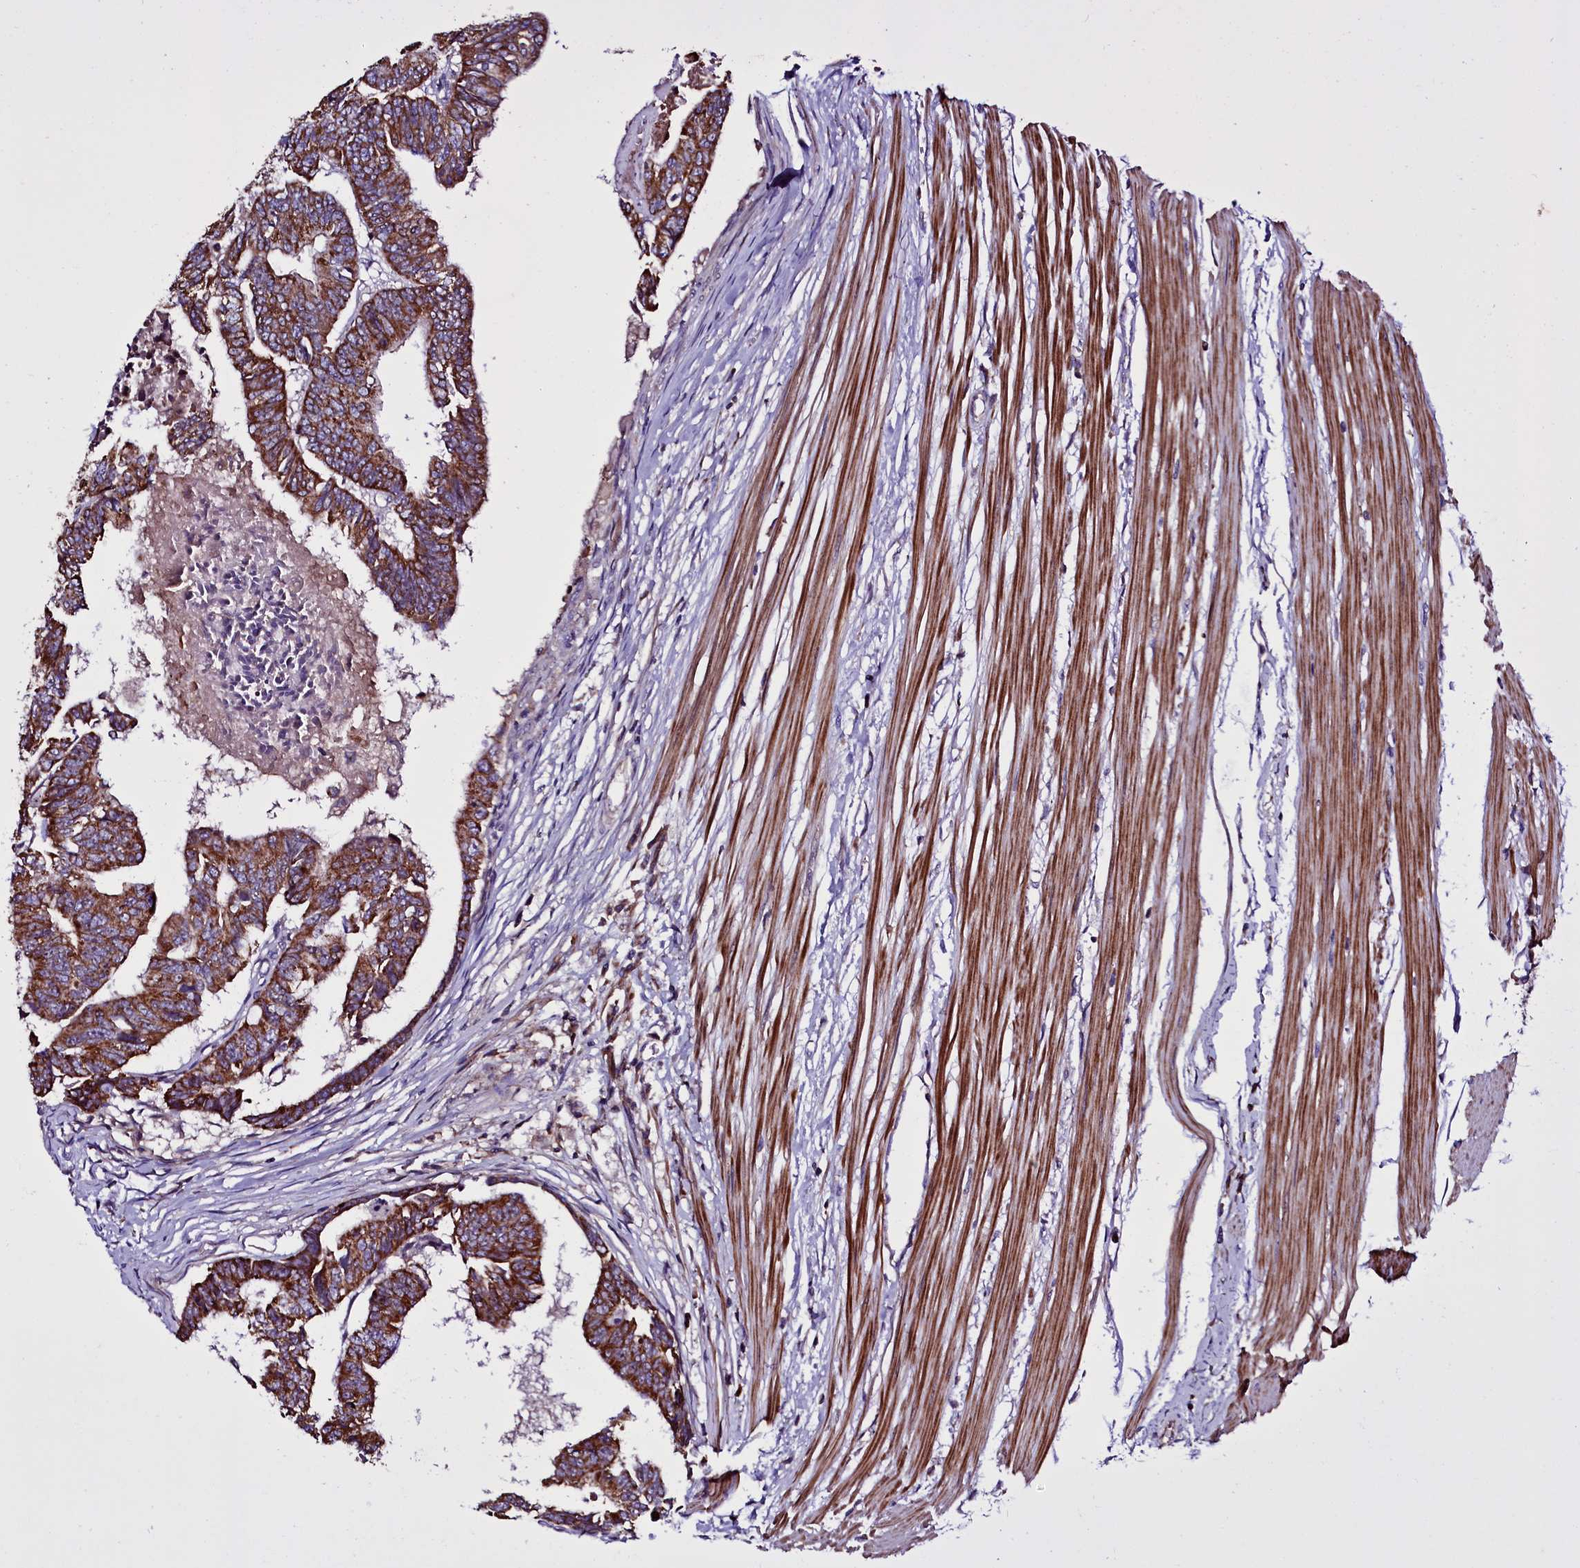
{"staining": {"intensity": "moderate", "quantity": ">75%", "location": "cytoplasmic/membranous"}, "tissue": "colorectal cancer", "cell_type": "Tumor cells", "image_type": "cancer", "snomed": [{"axis": "morphology", "description": "Adenocarcinoma, NOS"}, {"axis": "topography", "description": "Rectum"}], "caption": "This is a histology image of immunohistochemistry (IHC) staining of colorectal adenocarcinoma, which shows moderate staining in the cytoplasmic/membranous of tumor cells.", "gene": "NAA80", "patient": {"sex": "female", "age": 65}}